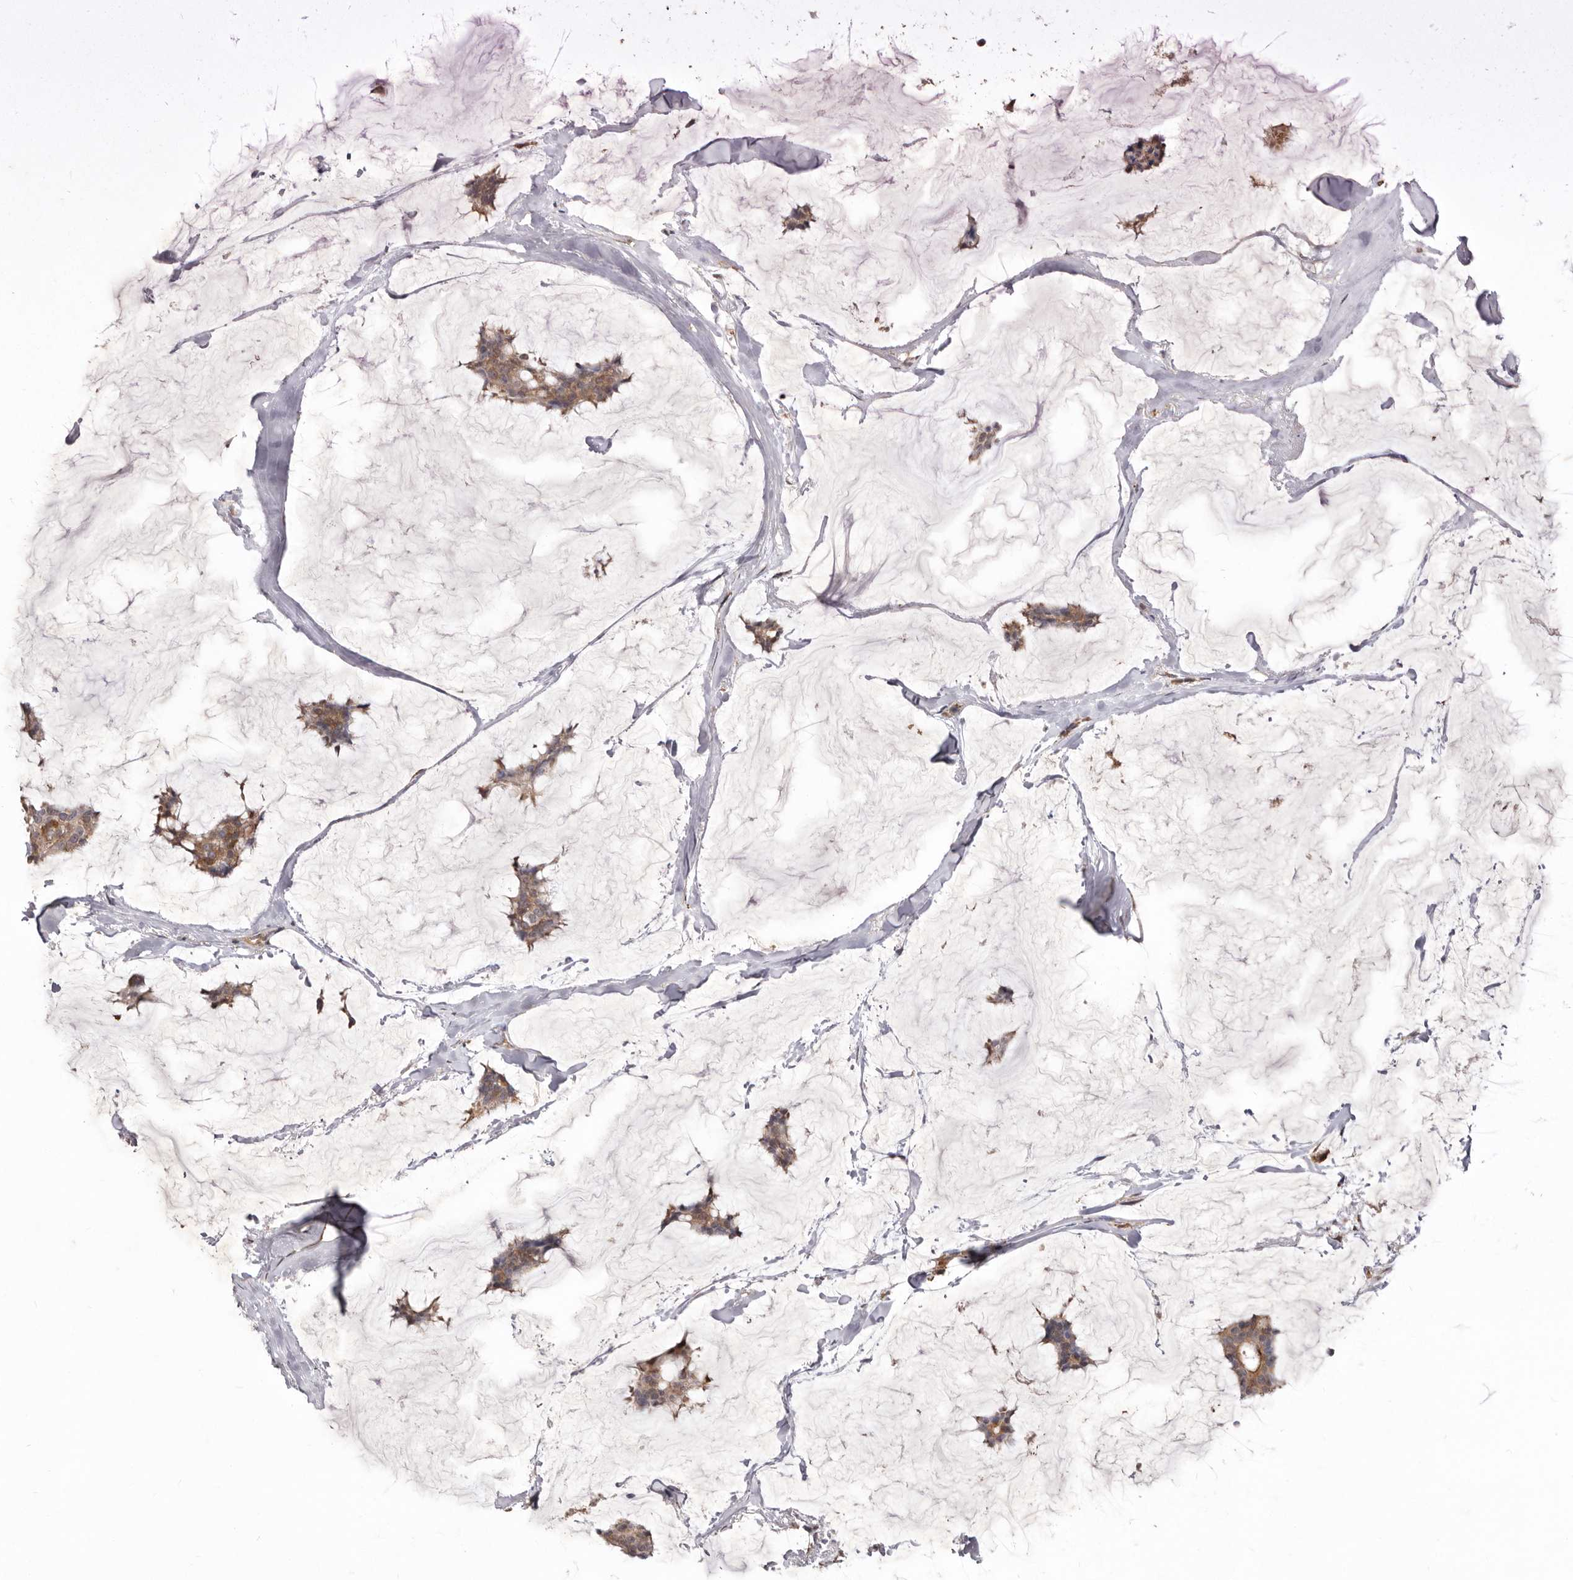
{"staining": {"intensity": "moderate", "quantity": ">75%", "location": "cytoplasmic/membranous"}, "tissue": "breast cancer", "cell_type": "Tumor cells", "image_type": "cancer", "snomed": [{"axis": "morphology", "description": "Duct carcinoma"}, {"axis": "topography", "description": "Breast"}], "caption": "IHC (DAB (3,3'-diaminobenzidine)) staining of breast cancer demonstrates moderate cytoplasmic/membranous protein staining in approximately >75% of tumor cells.", "gene": "RRM2B", "patient": {"sex": "female", "age": 93}}